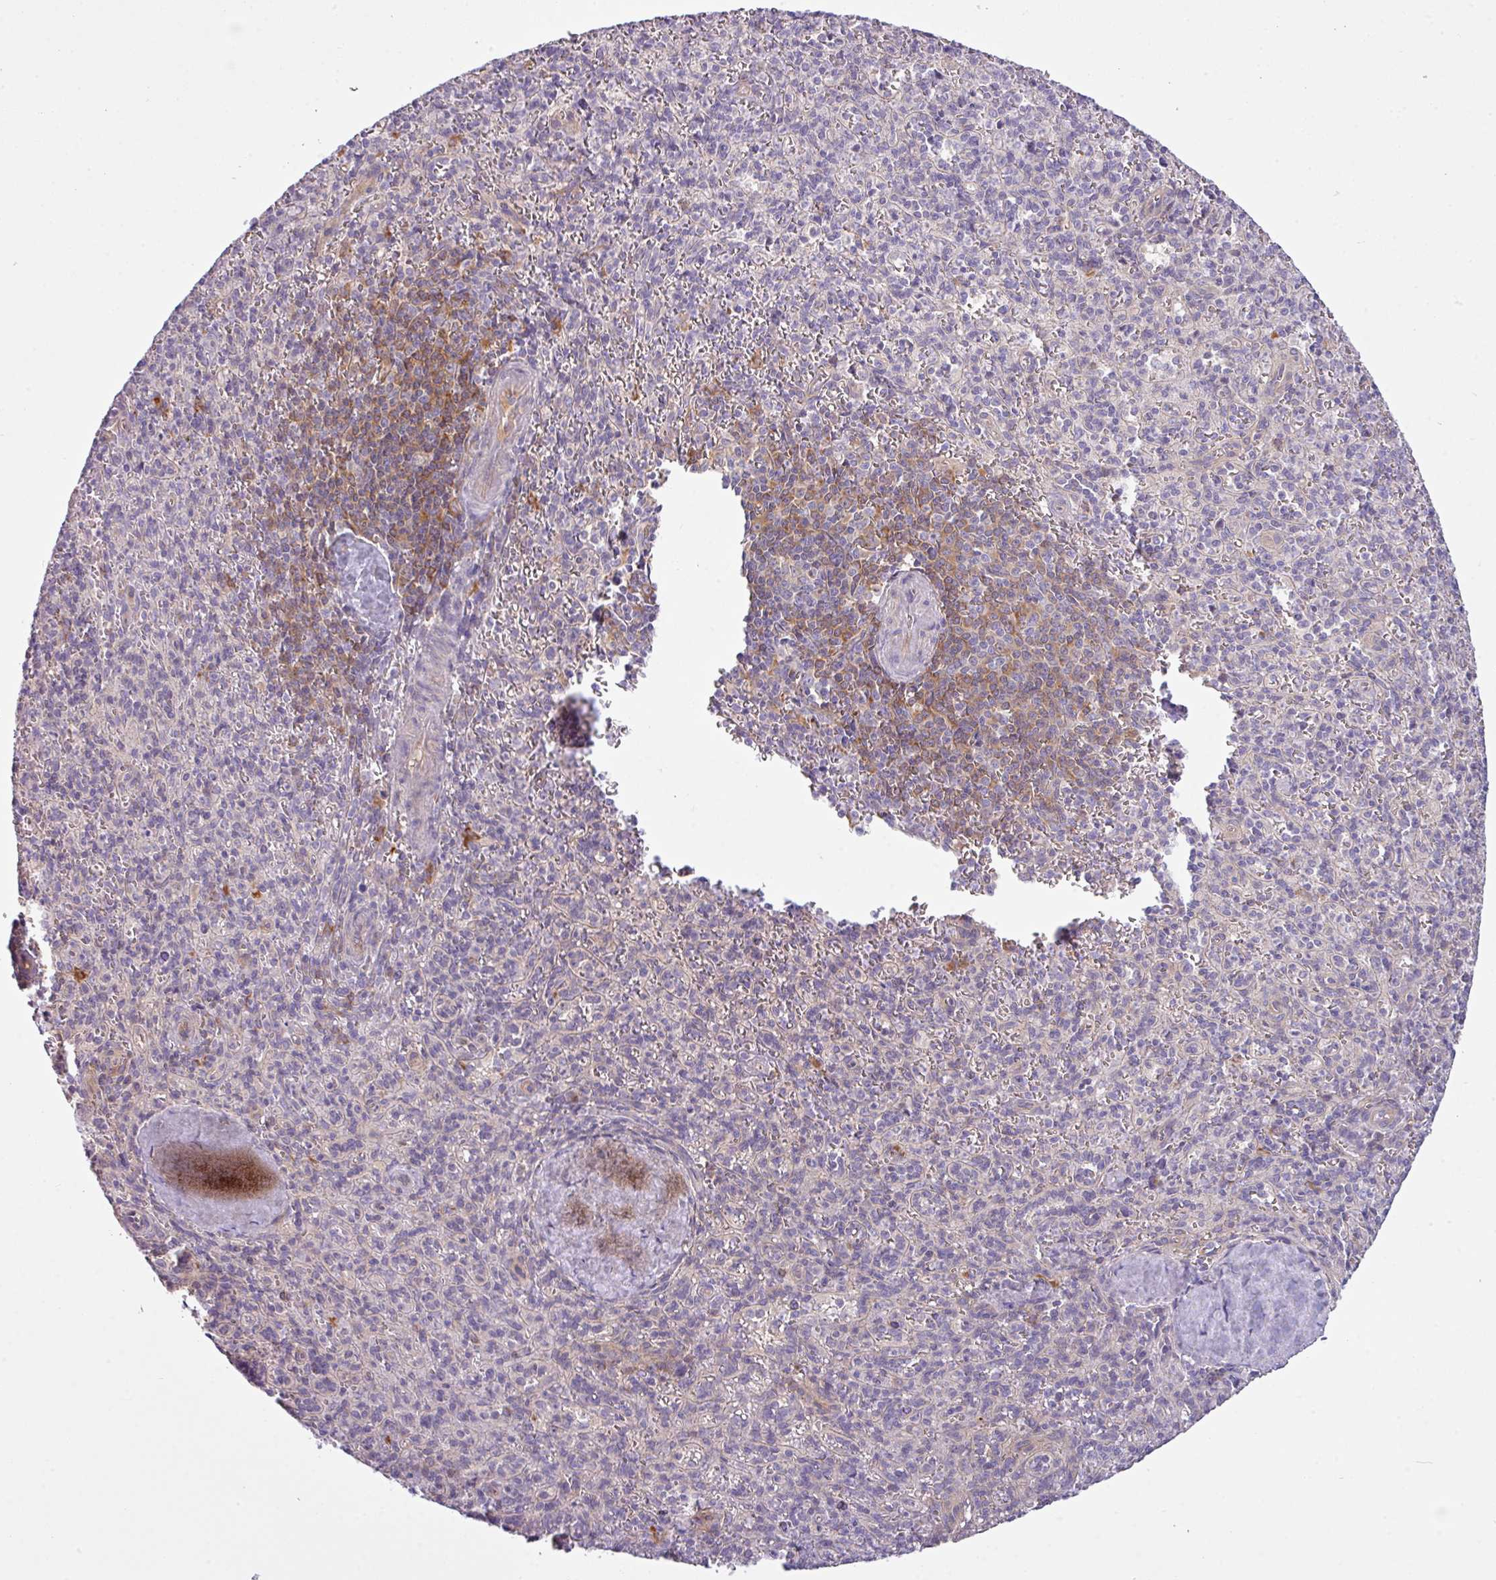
{"staining": {"intensity": "weak", "quantity": "<25%", "location": "cytoplasmic/membranous"}, "tissue": "spleen", "cell_type": "Cells in red pulp", "image_type": "normal", "snomed": [{"axis": "morphology", "description": "Normal tissue, NOS"}, {"axis": "topography", "description": "Spleen"}], "caption": "Immunohistochemistry (IHC) photomicrograph of benign spleen: human spleen stained with DAB (3,3'-diaminobenzidine) exhibits no significant protein positivity in cells in red pulp.", "gene": "CAMK2A", "patient": {"sex": "female", "age": 70}}